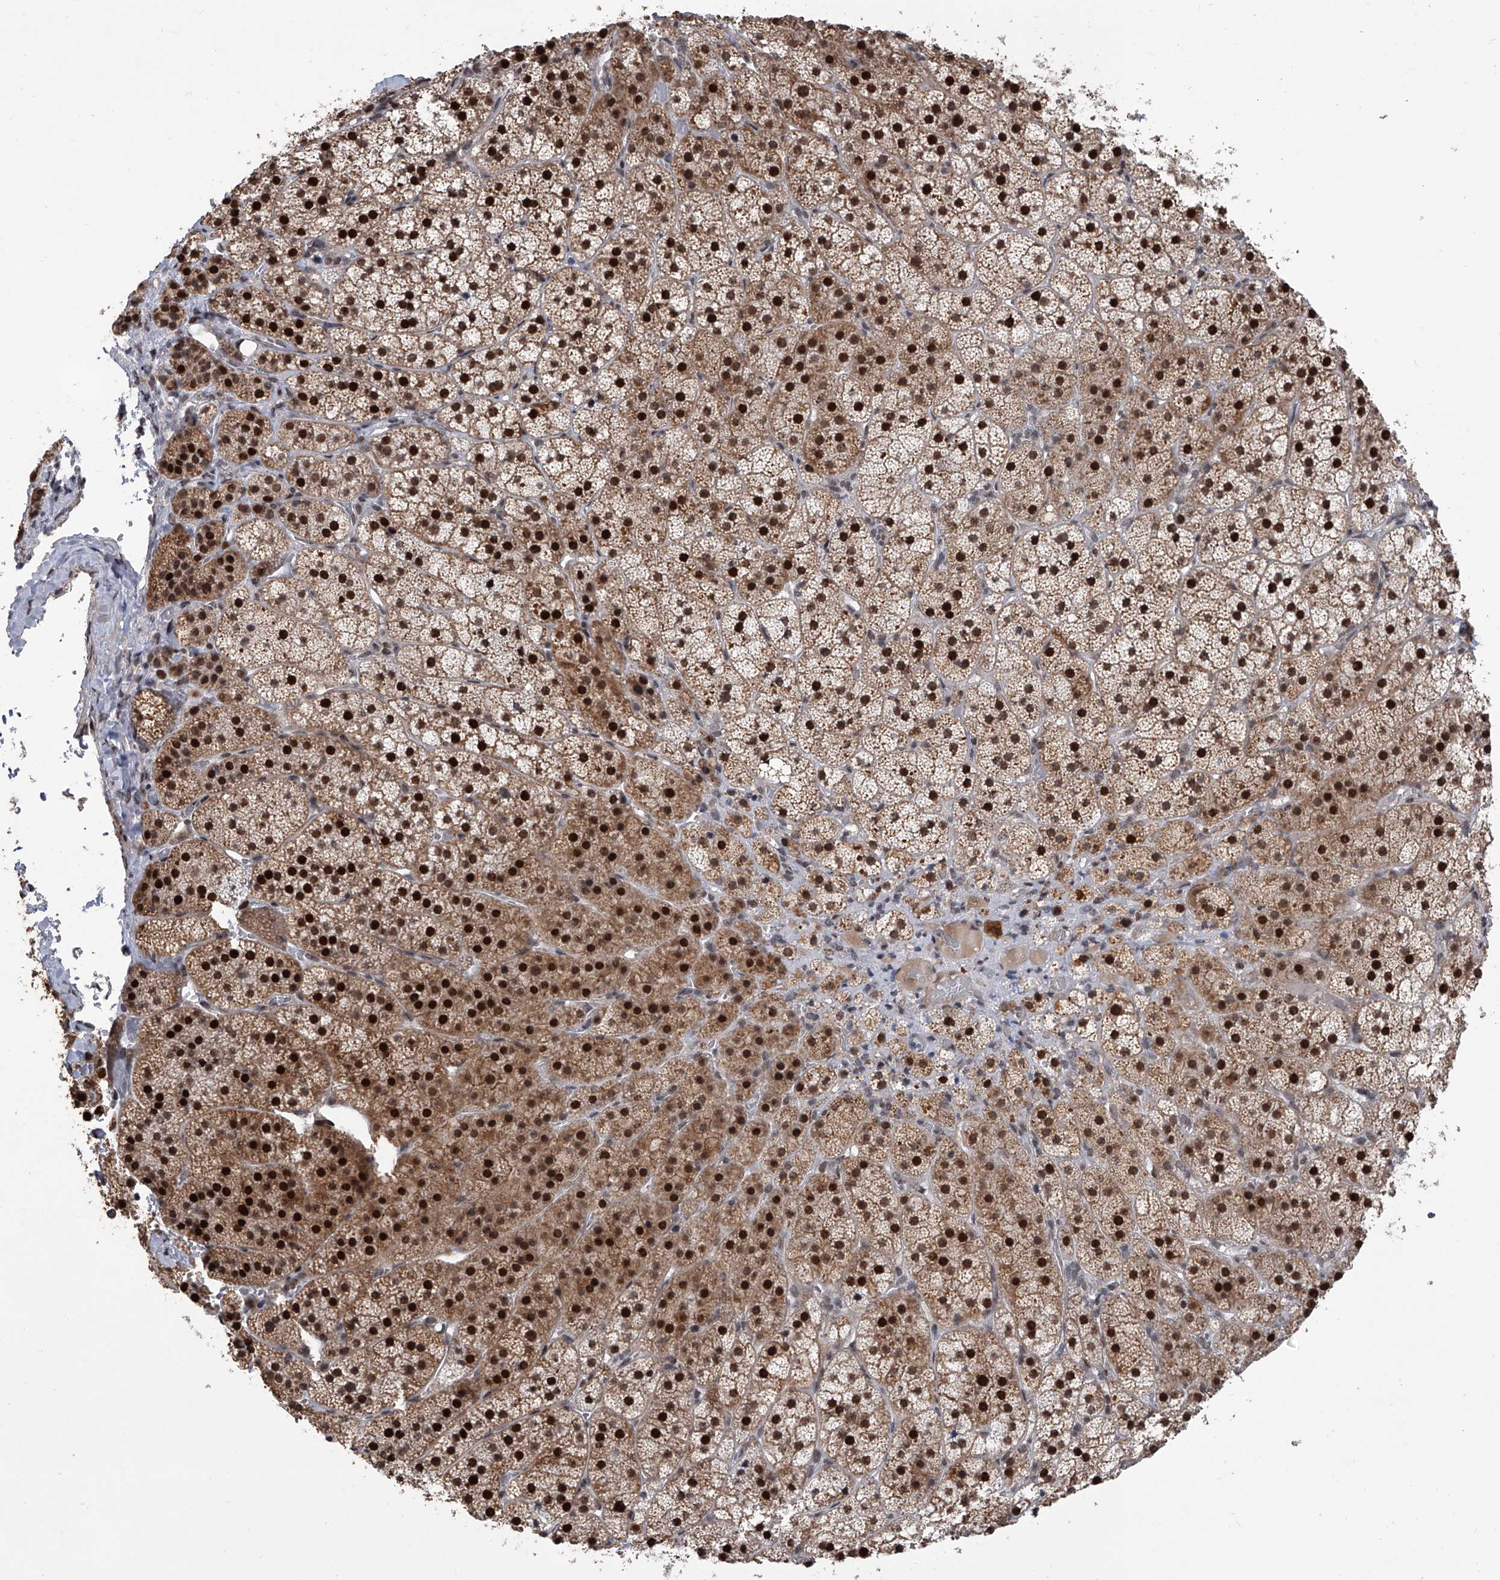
{"staining": {"intensity": "strong", "quantity": ">75%", "location": "cytoplasmic/membranous,nuclear"}, "tissue": "adrenal gland", "cell_type": "Glandular cells", "image_type": "normal", "snomed": [{"axis": "morphology", "description": "Normal tissue, NOS"}, {"axis": "topography", "description": "Adrenal gland"}], "caption": "Immunohistochemistry (IHC) photomicrograph of benign human adrenal gland stained for a protein (brown), which demonstrates high levels of strong cytoplasmic/membranous,nuclear positivity in approximately >75% of glandular cells.", "gene": "ZNF426", "patient": {"sex": "female", "age": 44}}